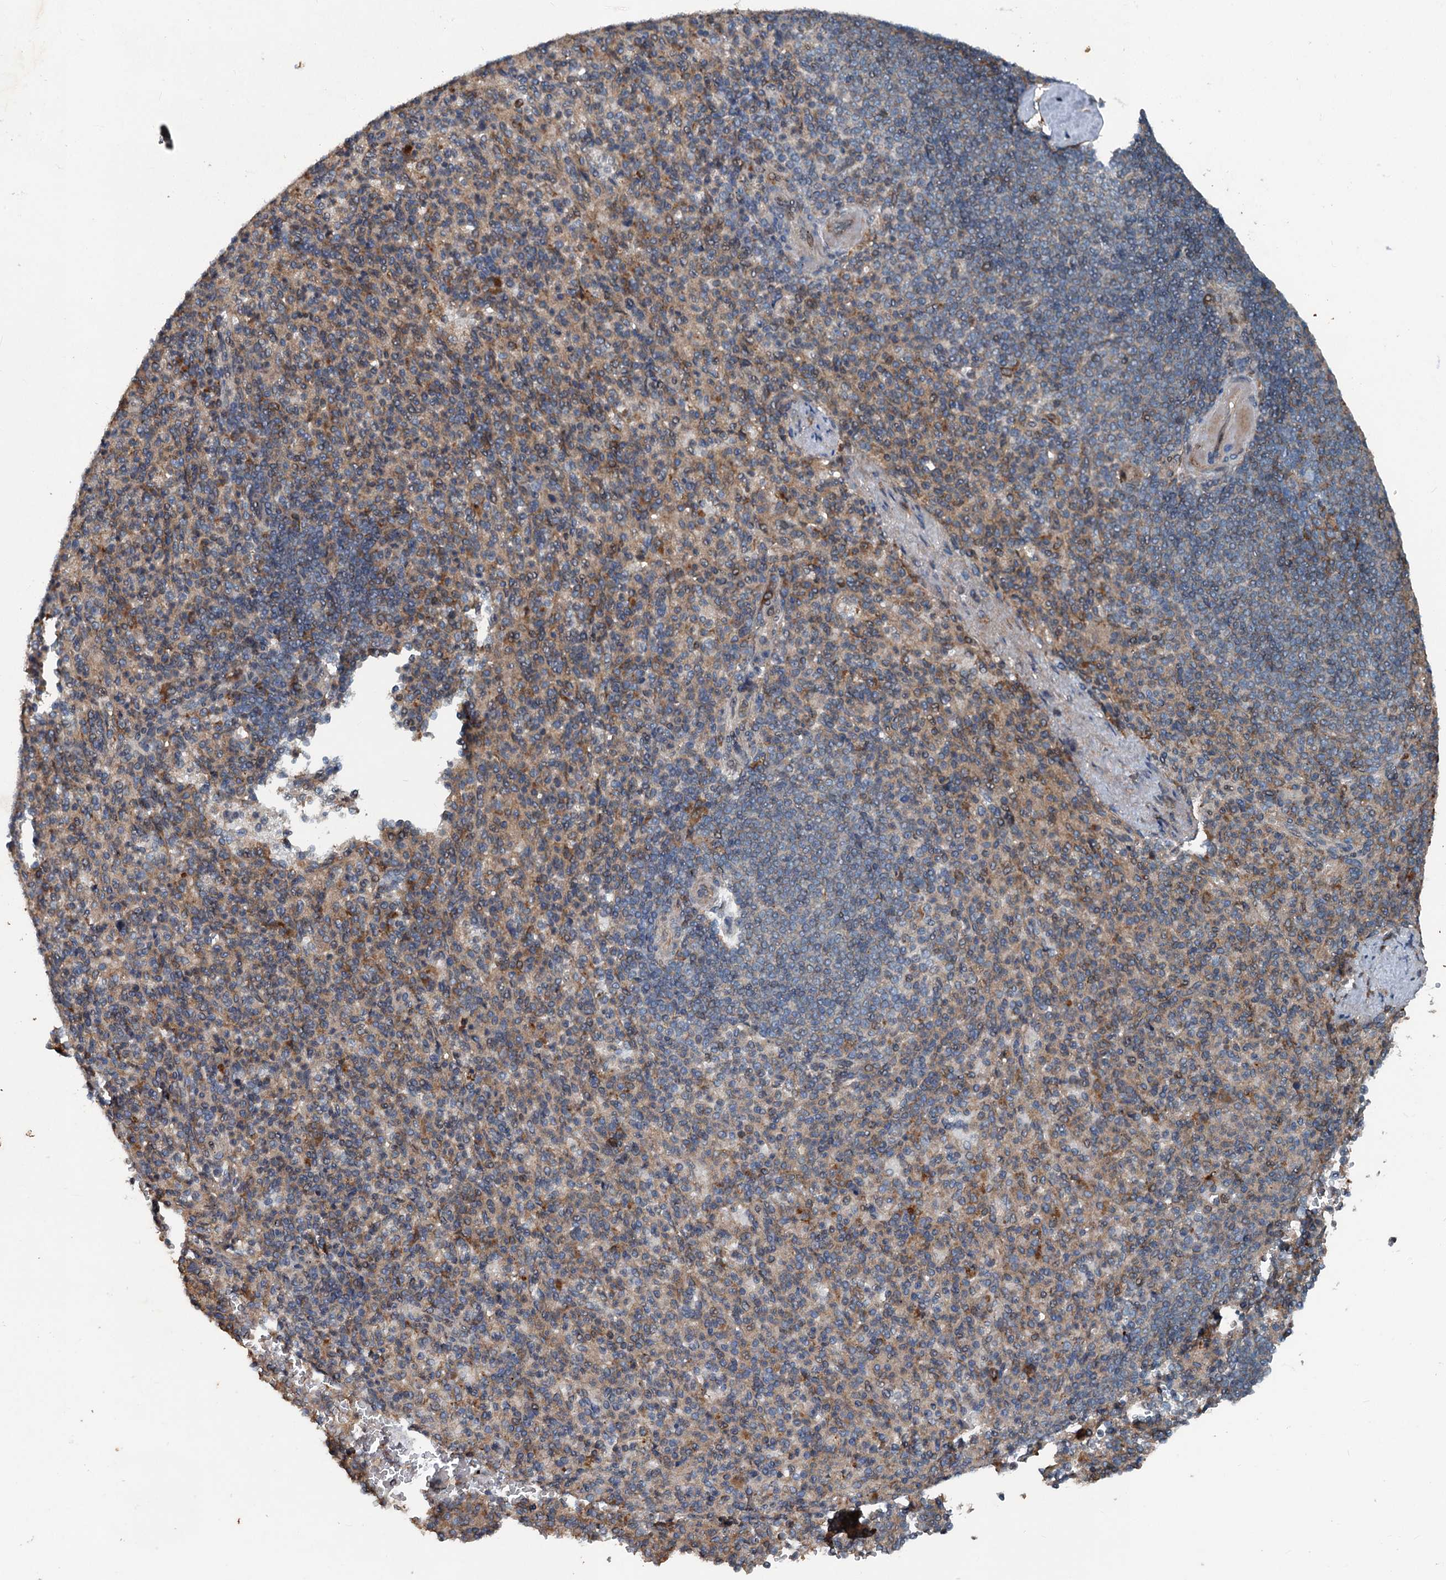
{"staining": {"intensity": "moderate", "quantity": "<25%", "location": "cytoplasmic/membranous"}, "tissue": "spleen", "cell_type": "Cells in red pulp", "image_type": "normal", "snomed": [{"axis": "morphology", "description": "Normal tissue, NOS"}, {"axis": "topography", "description": "Spleen"}], "caption": "IHC staining of normal spleen, which reveals low levels of moderate cytoplasmic/membranous expression in approximately <25% of cells in red pulp indicating moderate cytoplasmic/membranous protein staining. The staining was performed using DAB (3,3'-diaminobenzidine) (brown) for protein detection and nuclei were counterstained in hematoxylin (blue).", "gene": "TAPBPL", "patient": {"sex": "female", "age": 74}}